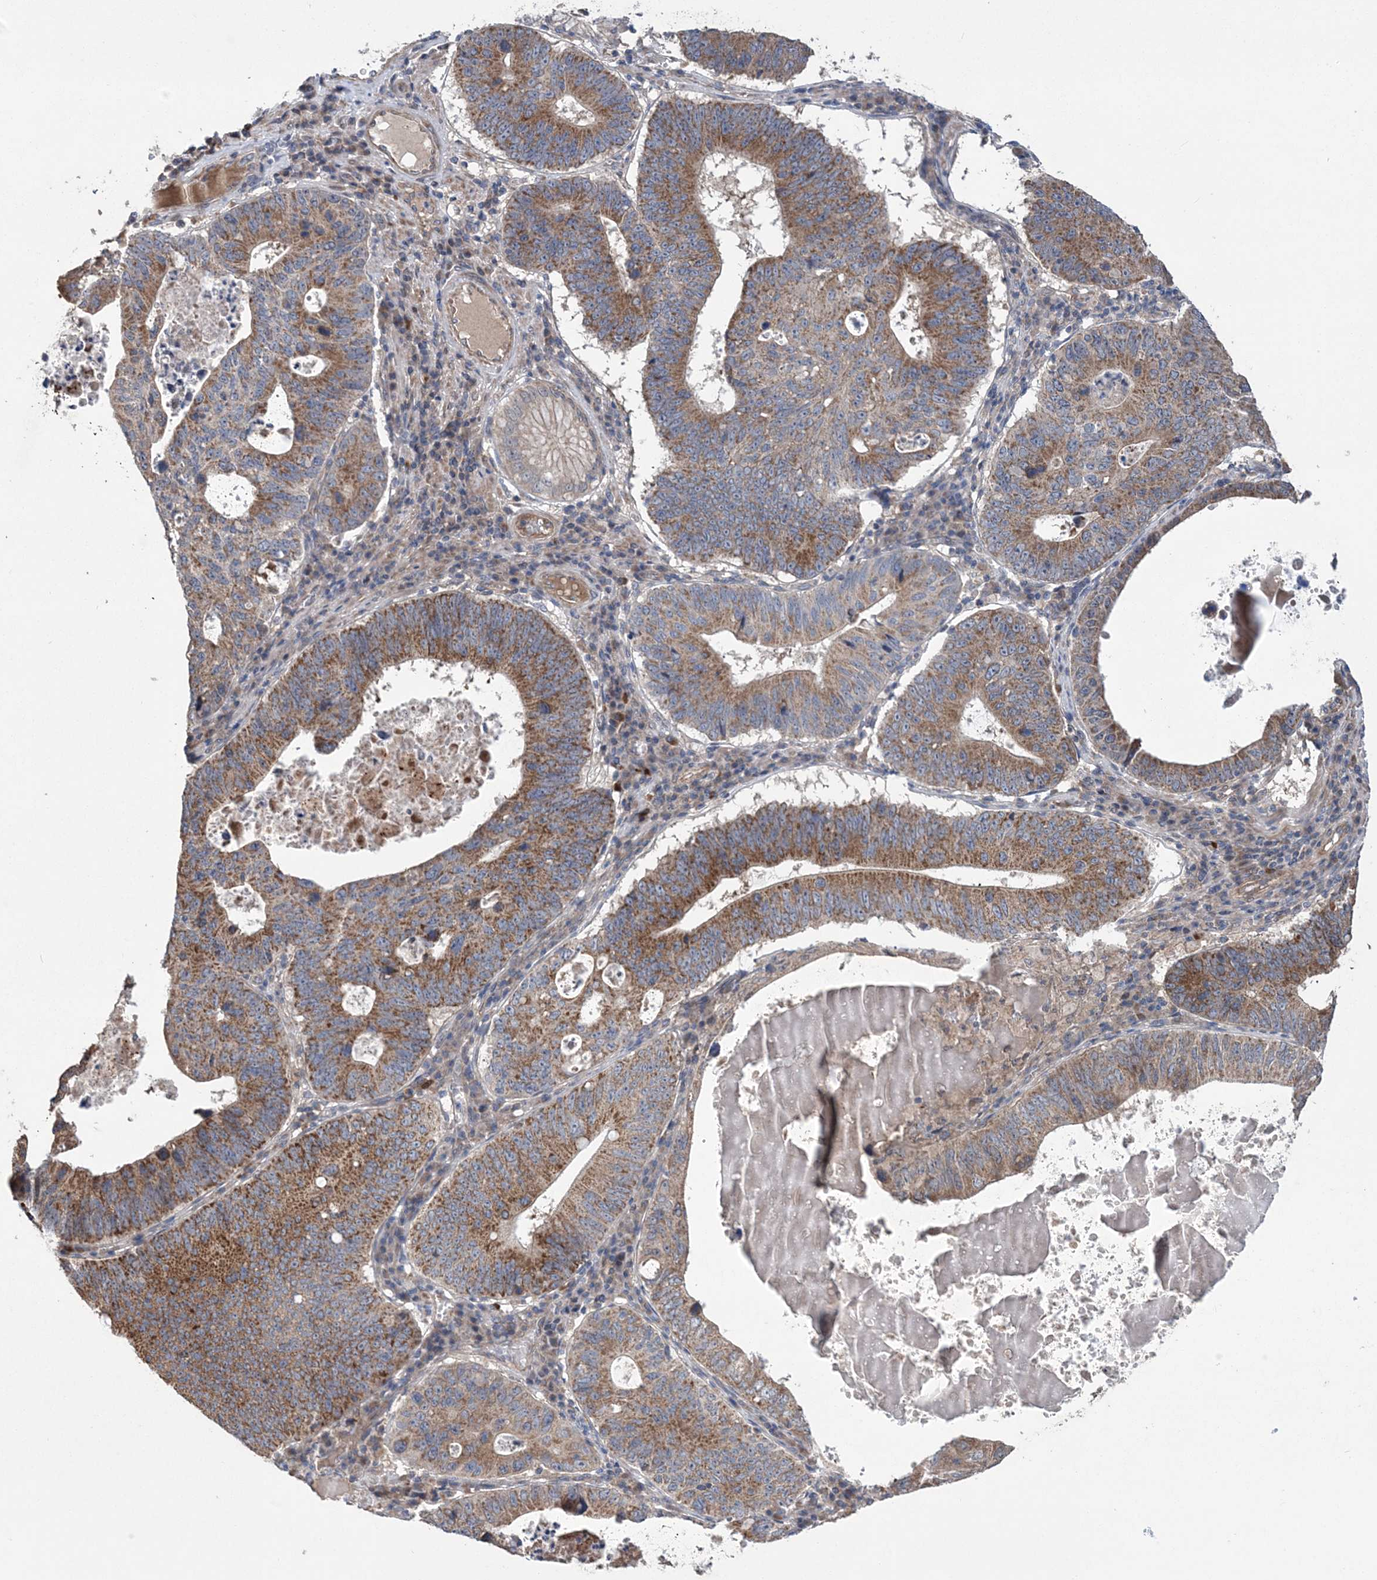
{"staining": {"intensity": "moderate", "quantity": ">75%", "location": "cytoplasmic/membranous"}, "tissue": "stomach cancer", "cell_type": "Tumor cells", "image_type": "cancer", "snomed": [{"axis": "morphology", "description": "Adenocarcinoma, NOS"}, {"axis": "topography", "description": "Stomach"}], "caption": "Human stomach cancer (adenocarcinoma) stained with a brown dye demonstrates moderate cytoplasmic/membranous positive staining in about >75% of tumor cells.", "gene": "MTRF1L", "patient": {"sex": "male", "age": 59}}